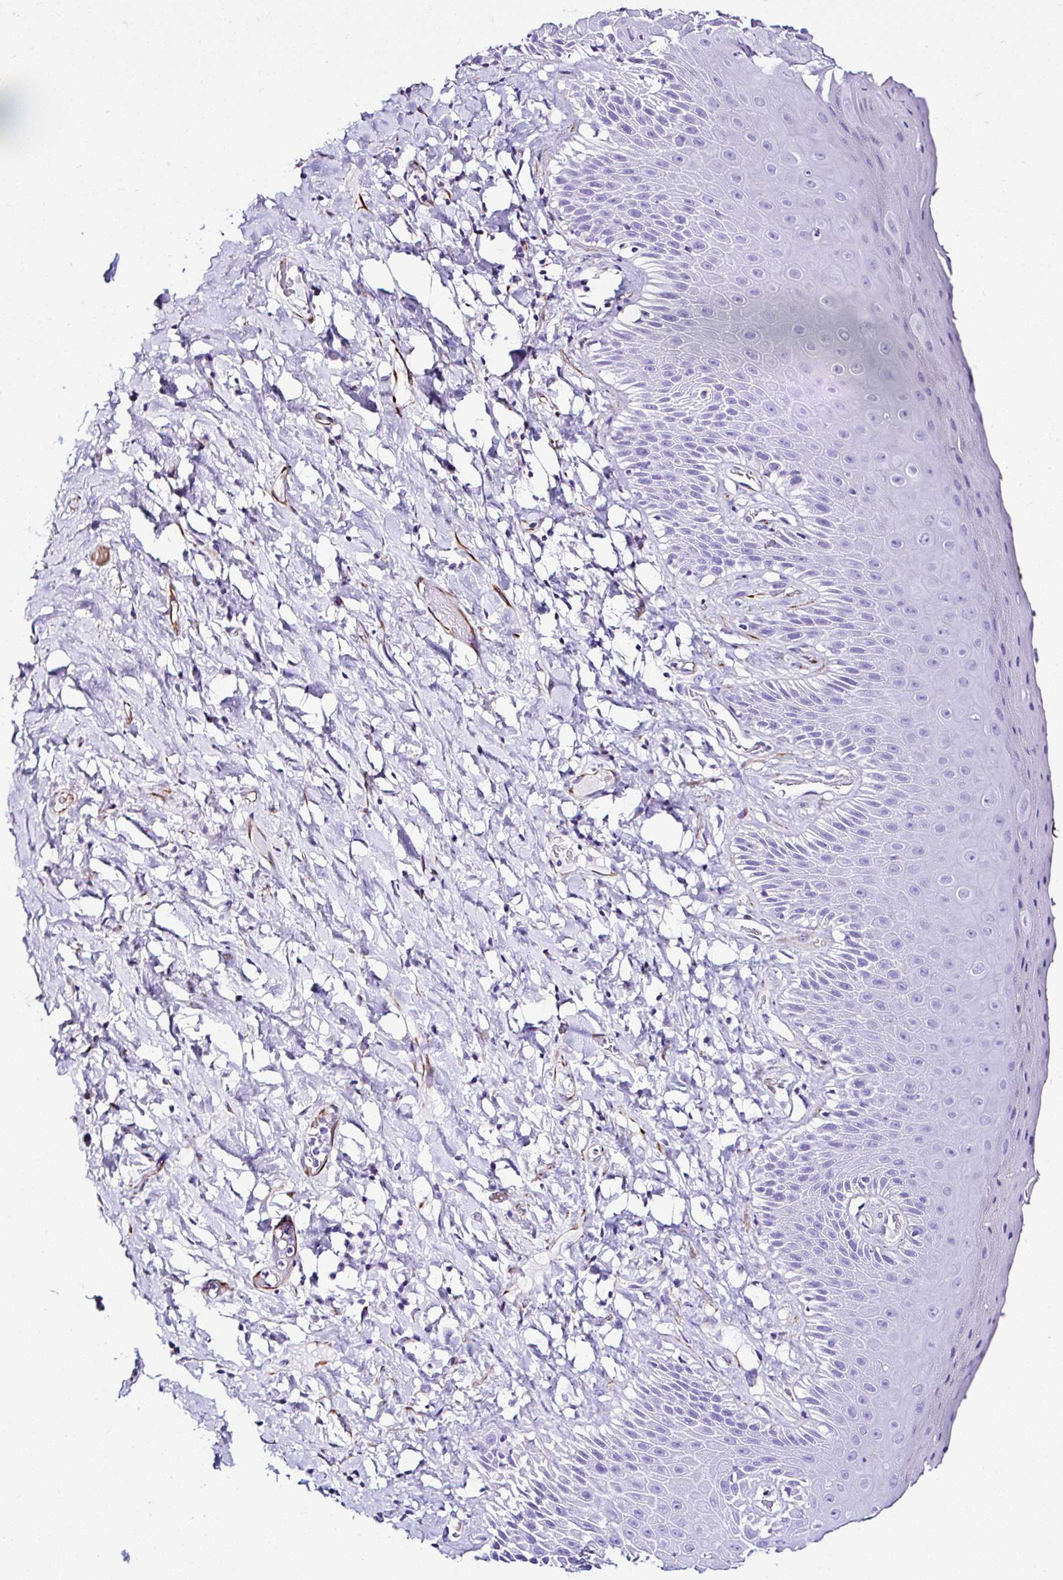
{"staining": {"intensity": "negative", "quantity": "none", "location": "none"}, "tissue": "skin", "cell_type": "Epidermal cells", "image_type": "normal", "snomed": [{"axis": "morphology", "description": "Normal tissue, NOS"}, {"axis": "topography", "description": "Anal"}], "caption": "A high-resolution photomicrograph shows IHC staining of benign skin, which reveals no significant expression in epidermal cells.", "gene": "DEPDC5", "patient": {"sex": "male", "age": 78}}